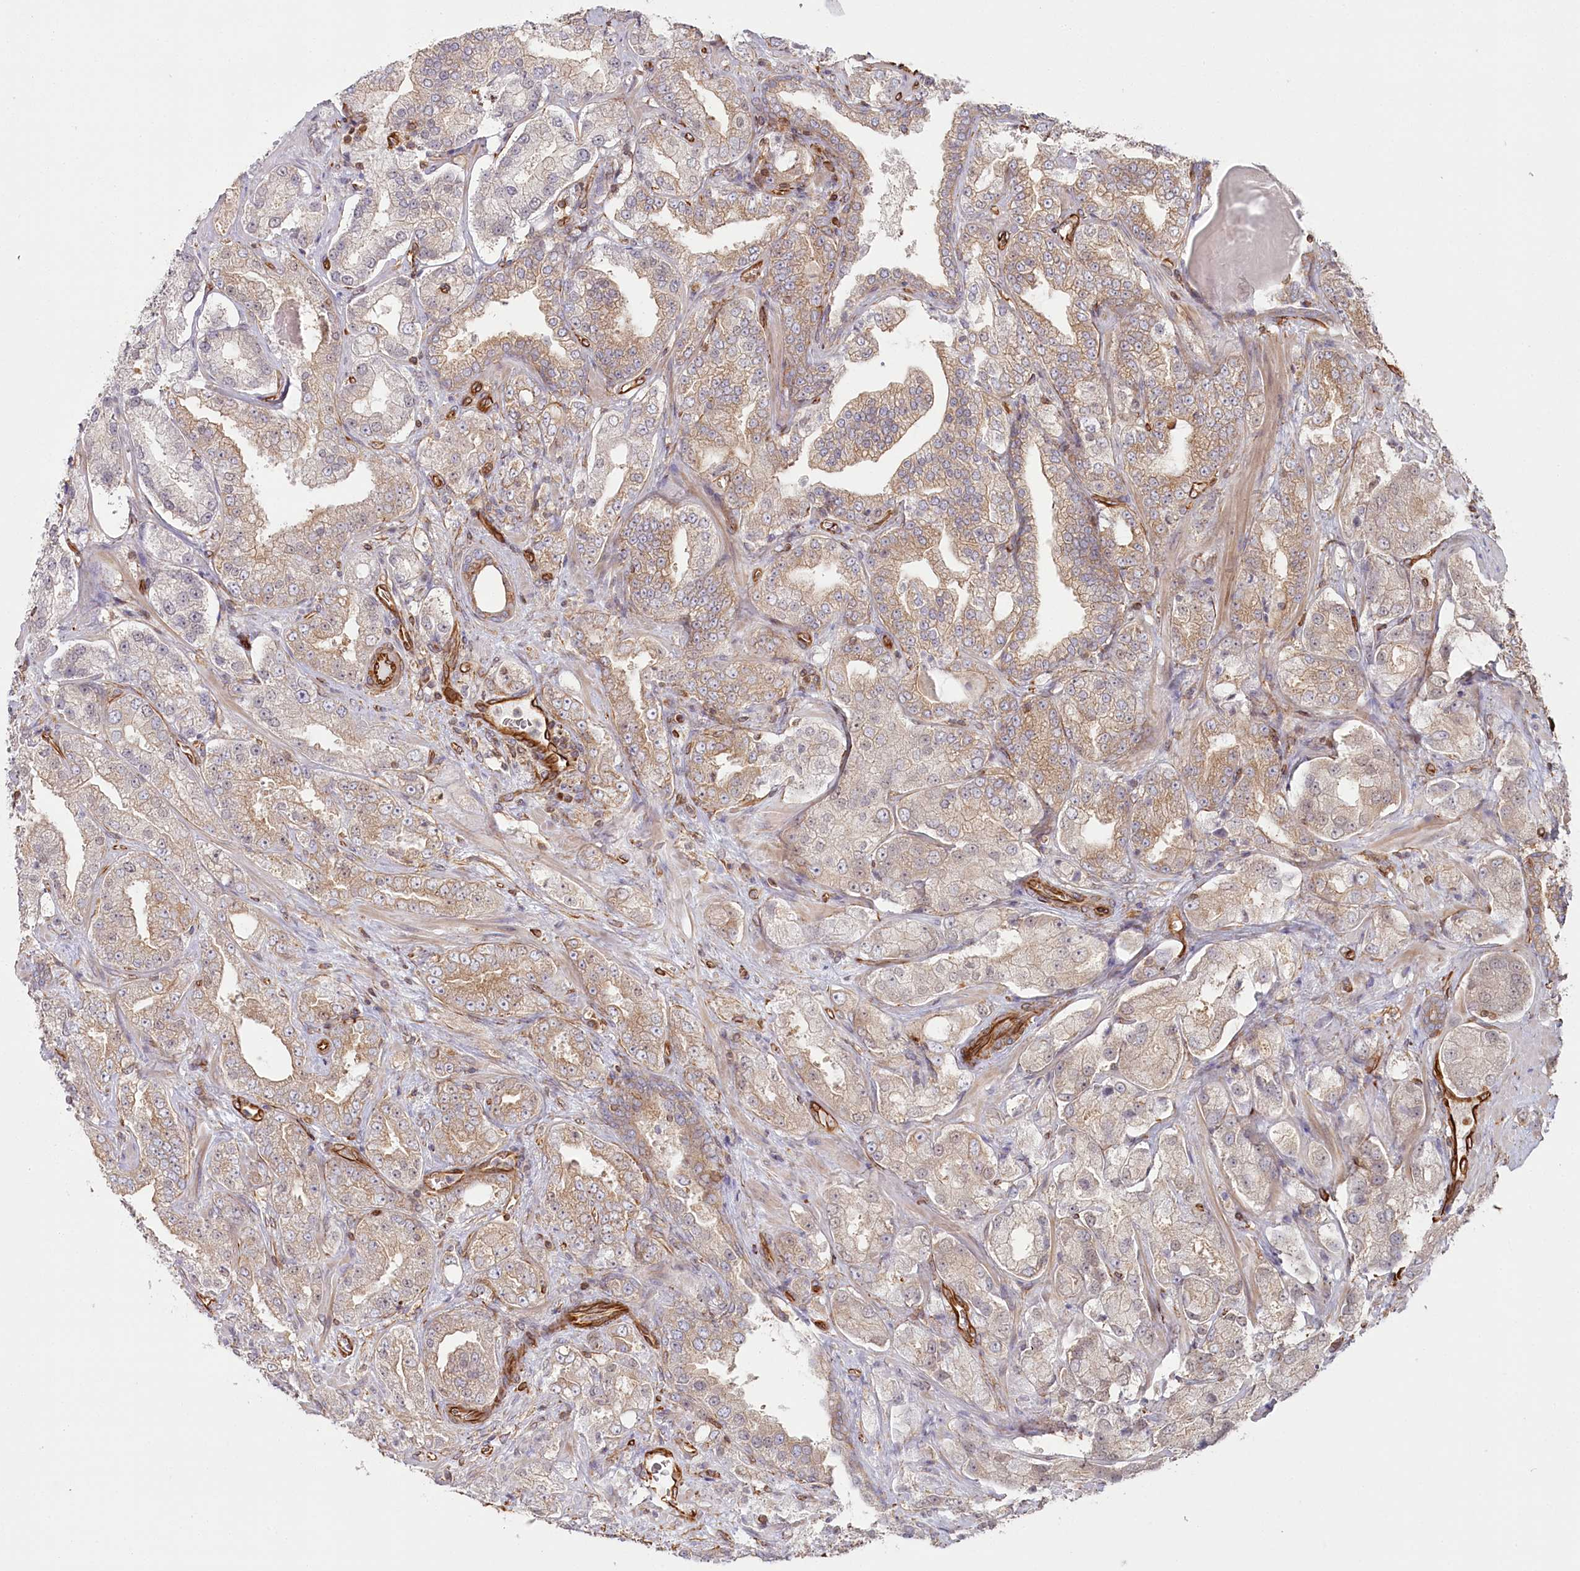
{"staining": {"intensity": "weak", "quantity": "25%-75%", "location": "cytoplasmic/membranous"}, "tissue": "prostate cancer", "cell_type": "Tumor cells", "image_type": "cancer", "snomed": [{"axis": "morphology", "description": "Adenocarcinoma, High grade"}, {"axis": "topography", "description": "Prostate"}], "caption": "The photomicrograph demonstrates a brown stain indicating the presence of a protein in the cytoplasmic/membranous of tumor cells in prostate cancer.", "gene": "TTC1", "patient": {"sex": "male", "age": 64}}